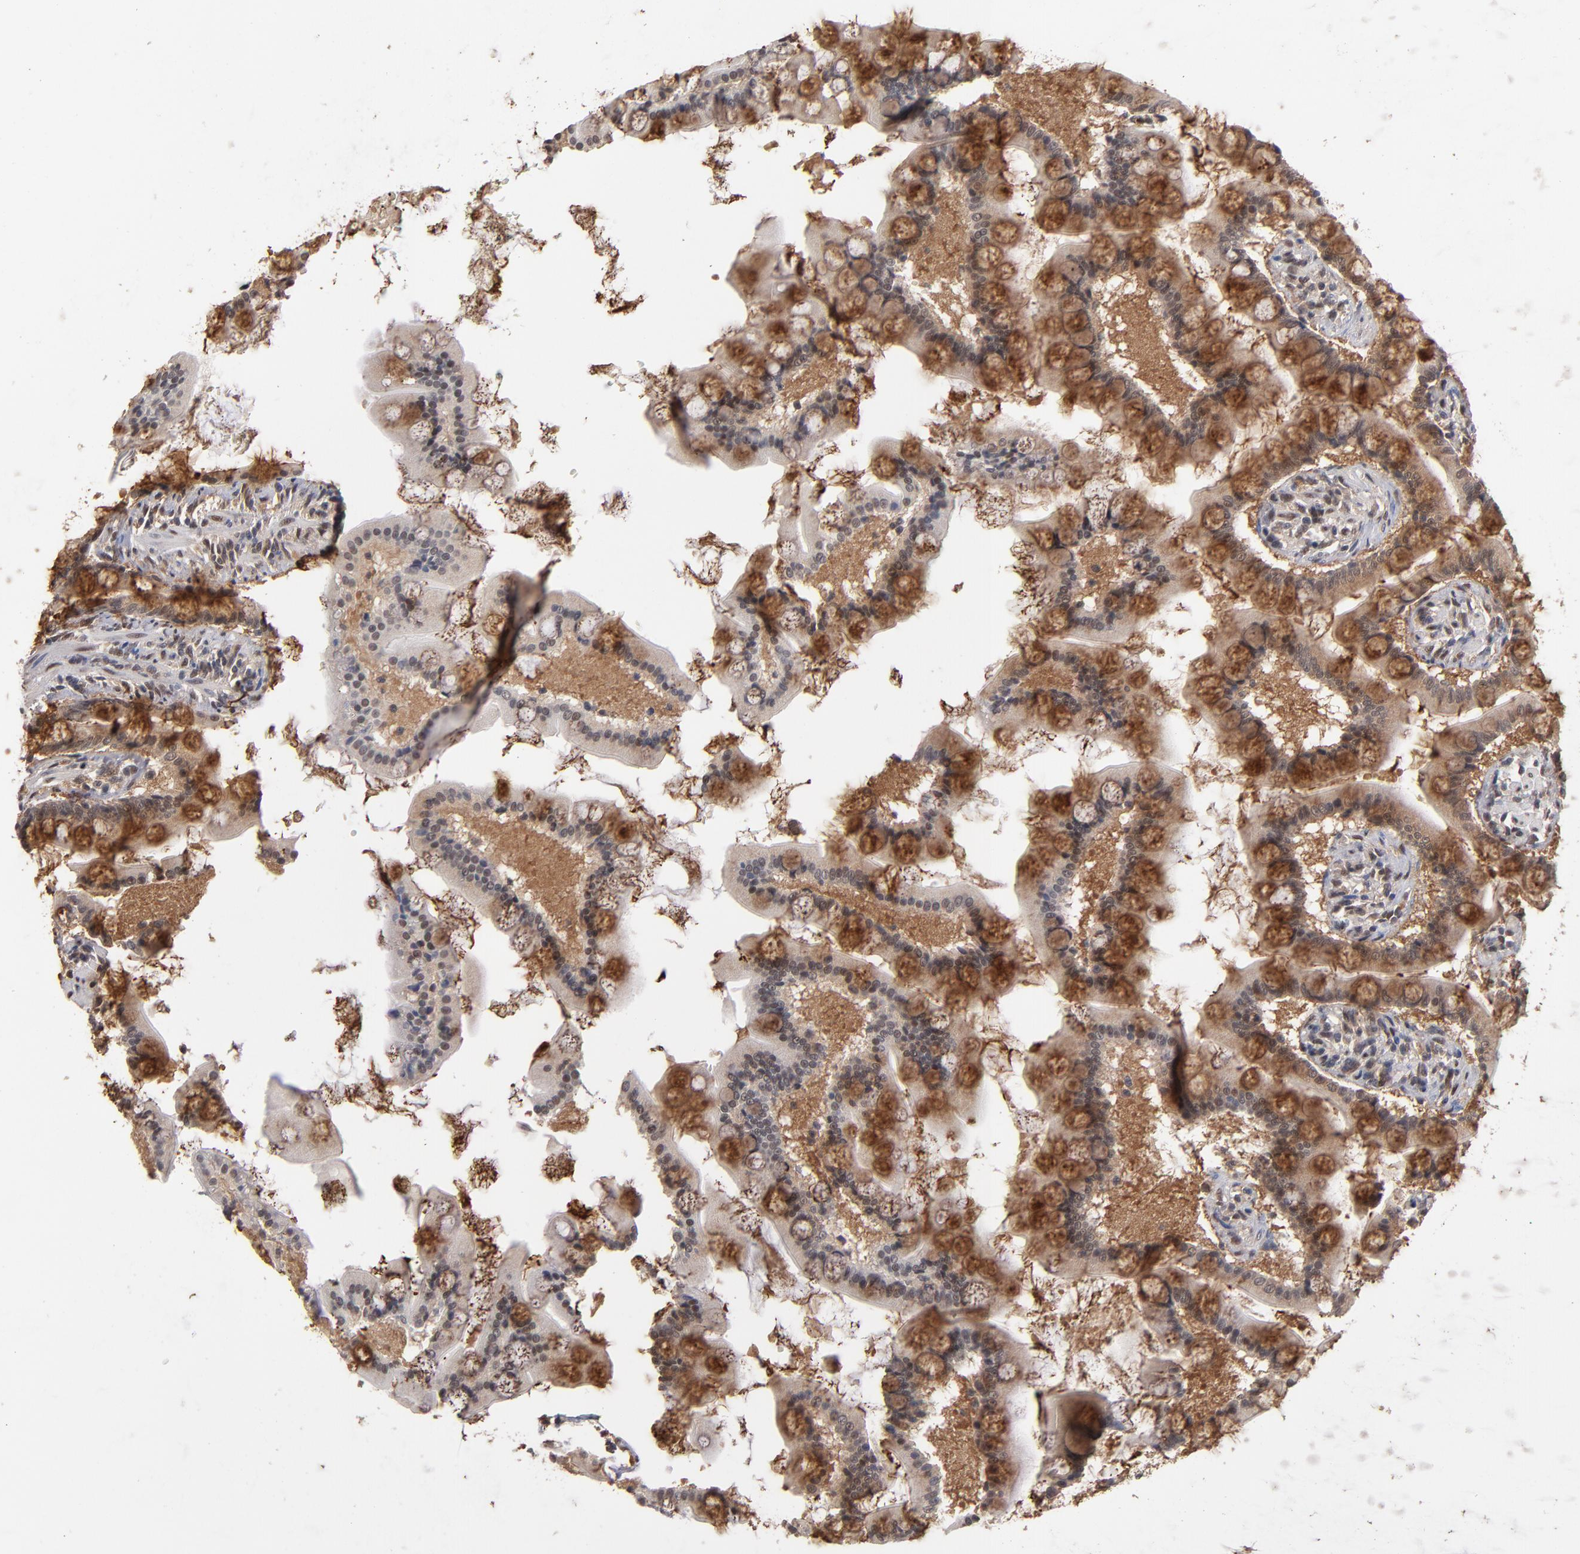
{"staining": {"intensity": "moderate", "quantity": ">75%", "location": "cytoplasmic/membranous,nuclear"}, "tissue": "small intestine", "cell_type": "Glandular cells", "image_type": "normal", "snomed": [{"axis": "morphology", "description": "Normal tissue, NOS"}, {"axis": "topography", "description": "Small intestine"}], "caption": "The image shows a brown stain indicating the presence of a protein in the cytoplasmic/membranous,nuclear of glandular cells in small intestine. (Stains: DAB (3,3'-diaminobenzidine) in brown, nuclei in blue, Microscopy: brightfield microscopy at high magnification).", "gene": "HUWE1", "patient": {"sex": "male", "age": 41}}